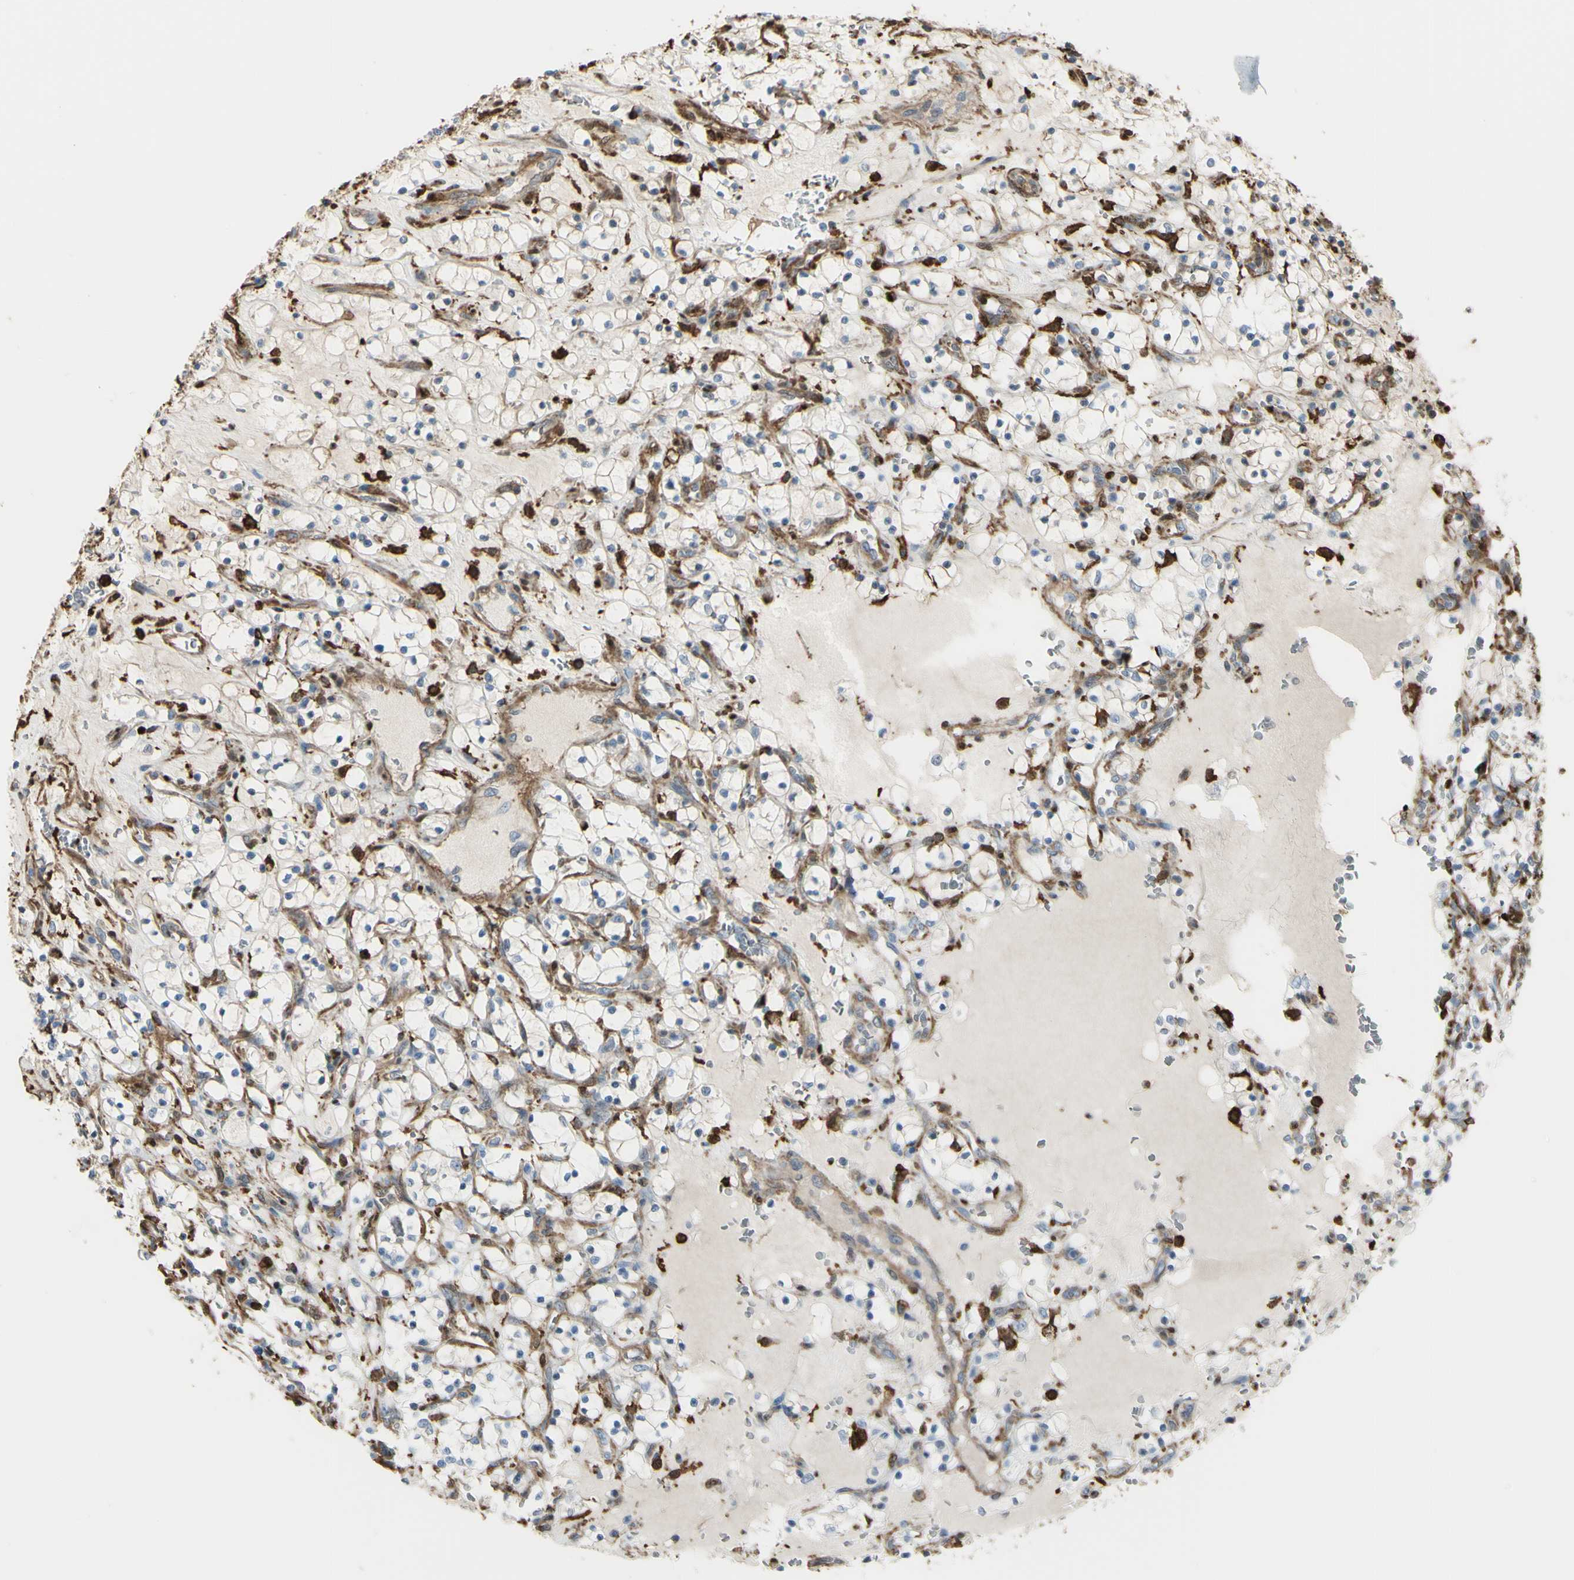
{"staining": {"intensity": "weak", "quantity": ">75%", "location": "cytoplasmic/membranous"}, "tissue": "renal cancer", "cell_type": "Tumor cells", "image_type": "cancer", "snomed": [{"axis": "morphology", "description": "Adenocarcinoma, NOS"}, {"axis": "topography", "description": "Kidney"}], "caption": "Adenocarcinoma (renal) stained with a brown dye reveals weak cytoplasmic/membranous positive positivity in approximately >75% of tumor cells.", "gene": "GSN", "patient": {"sex": "female", "age": 69}}